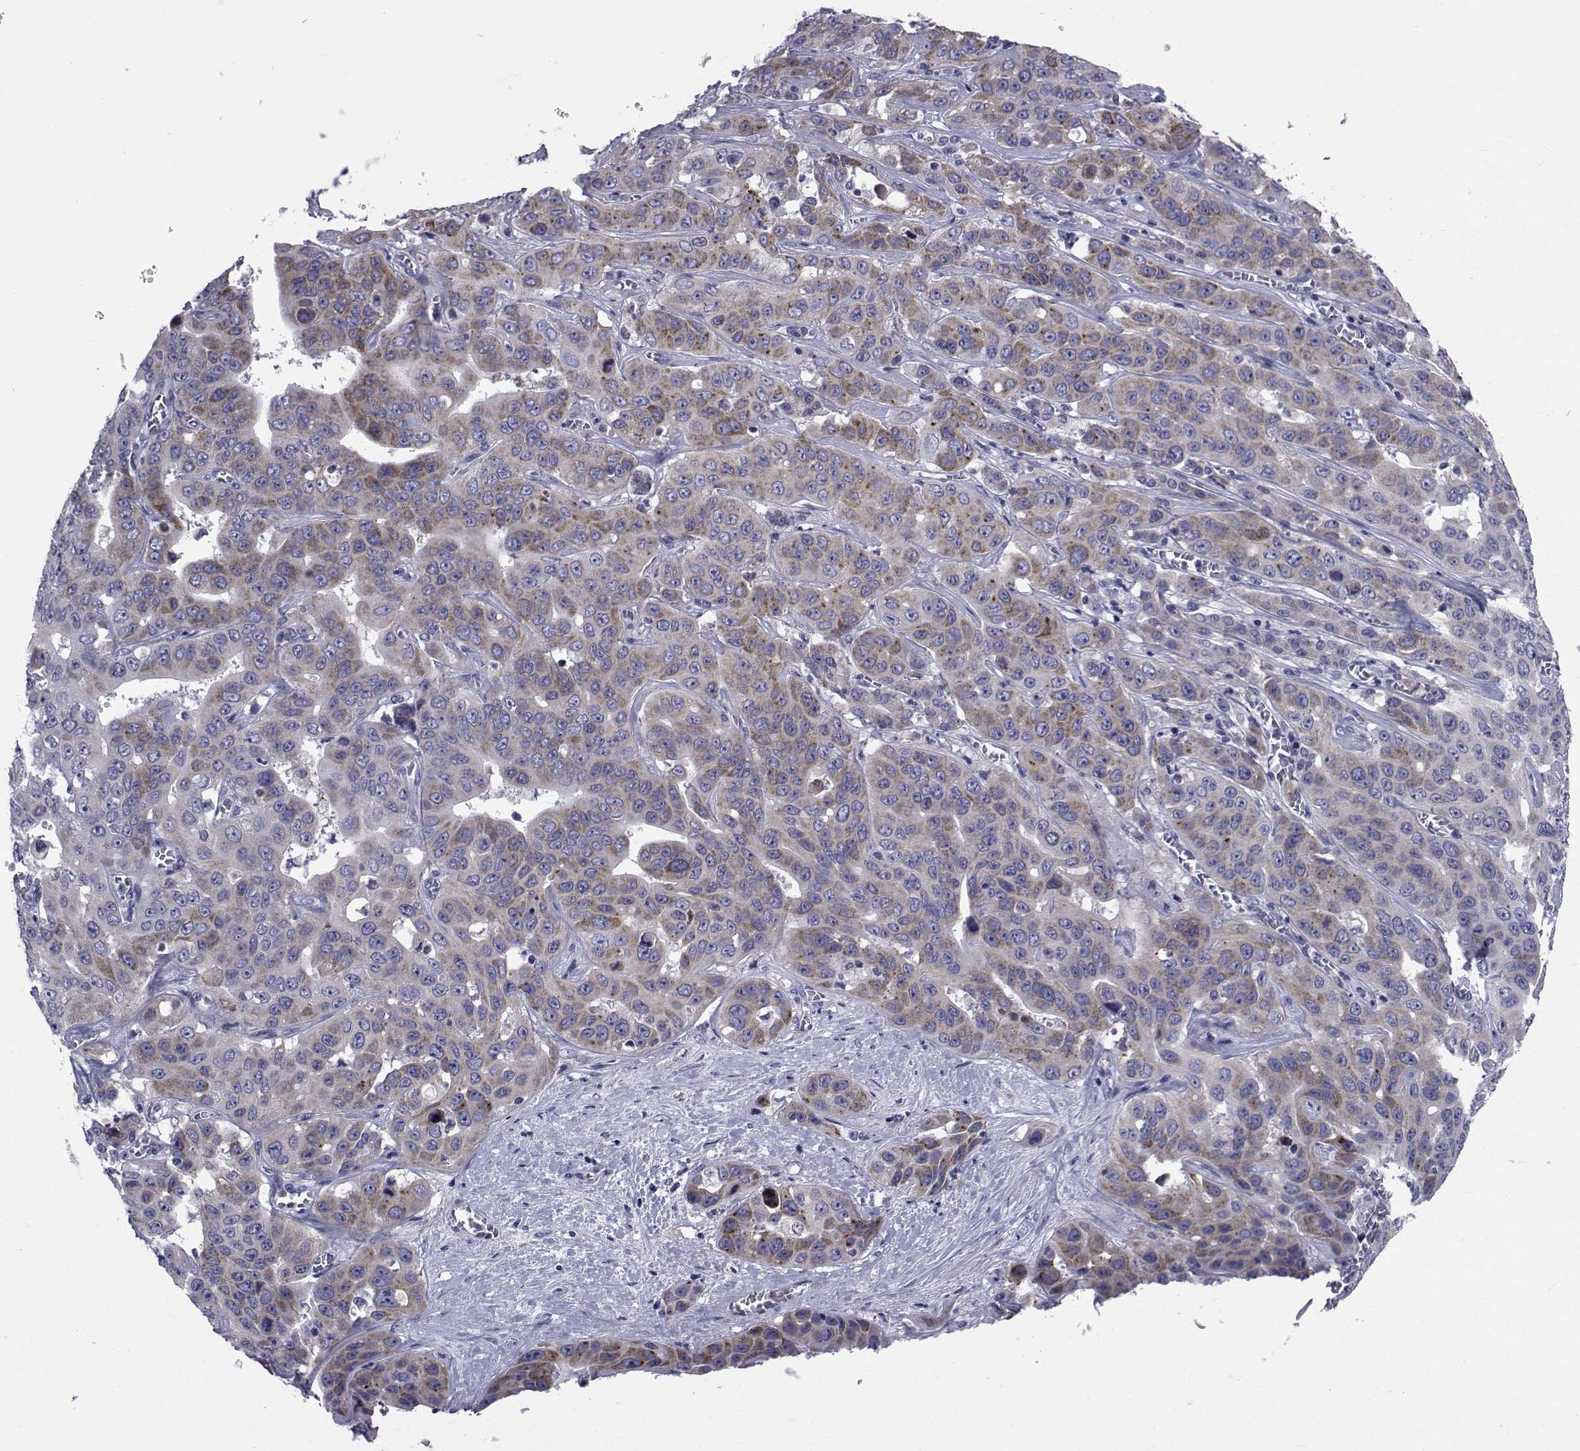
{"staining": {"intensity": "moderate", "quantity": "25%-75%", "location": "cytoplasmic/membranous"}, "tissue": "liver cancer", "cell_type": "Tumor cells", "image_type": "cancer", "snomed": [{"axis": "morphology", "description": "Cholangiocarcinoma"}, {"axis": "topography", "description": "Liver"}], "caption": "Brown immunohistochemical staining in liver cancer reveals moderate cytoplasmic/membranous staining in approximately 25%-75% of tumor cells.", "gene": "ROPN1", "patient": {"sex": "female", "age": 52}}